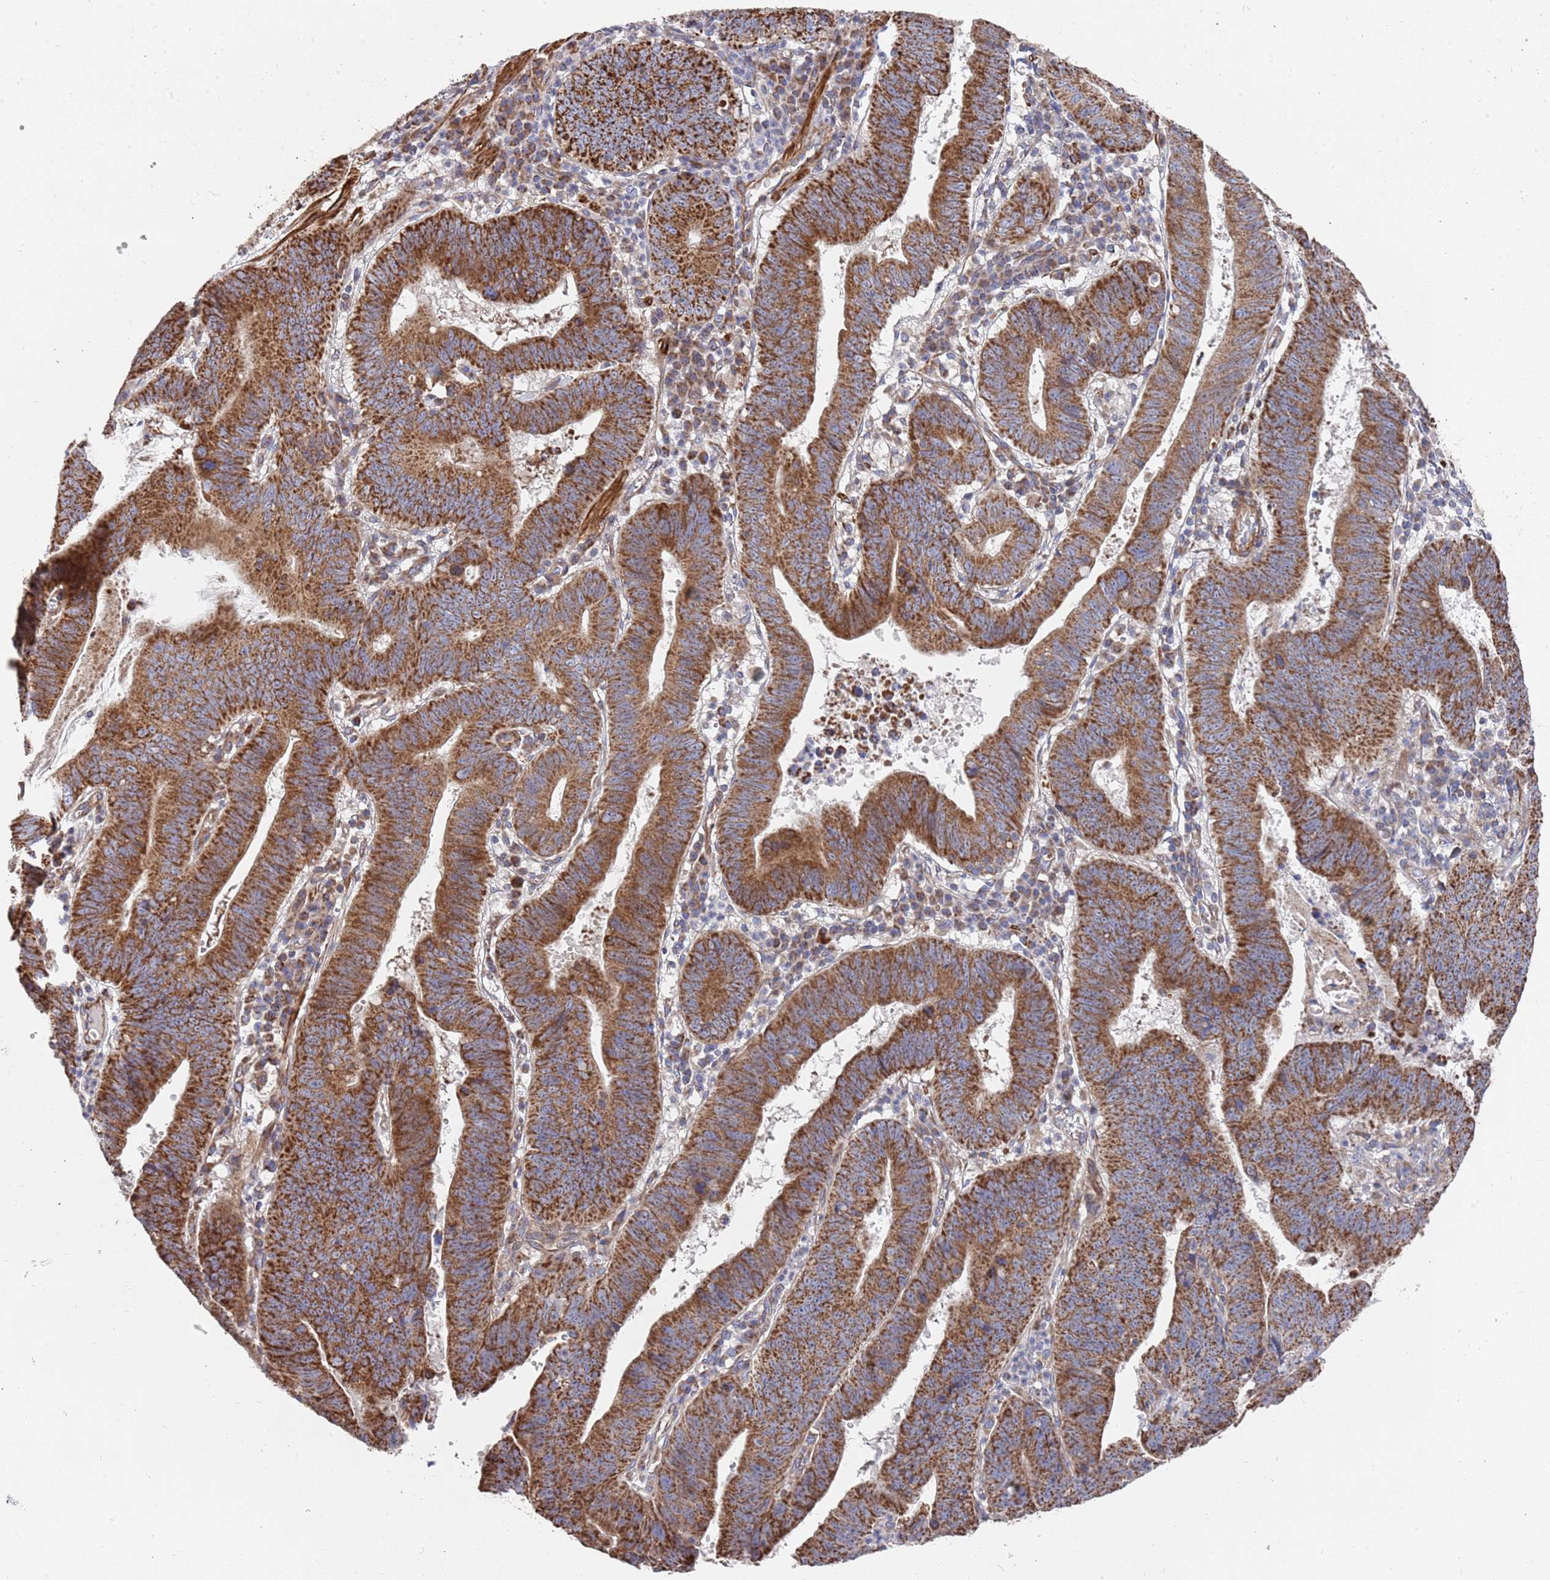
{"staining": {"intensity": "strong", "quantity": ">75%", "location": "cytoplasmic/membranous"}, "tissue": "stomach cancer", "cell_type": "Tumor cells", "image_type": "cancer", "snomed": [{"axis": "morphology", "description": "Adenocarcinoma, NOS"}, {"axis": "topography", "description": "Stomach"}], "caption": "This is an image of immunohistochemistry (IHC) staining of stomach adenocarcinoma, which shows strong staining in the cytoplasmic/membranous of tumor cells.", "gene": "WDFY3", "patient": {"sex": "male", "age": 59}}